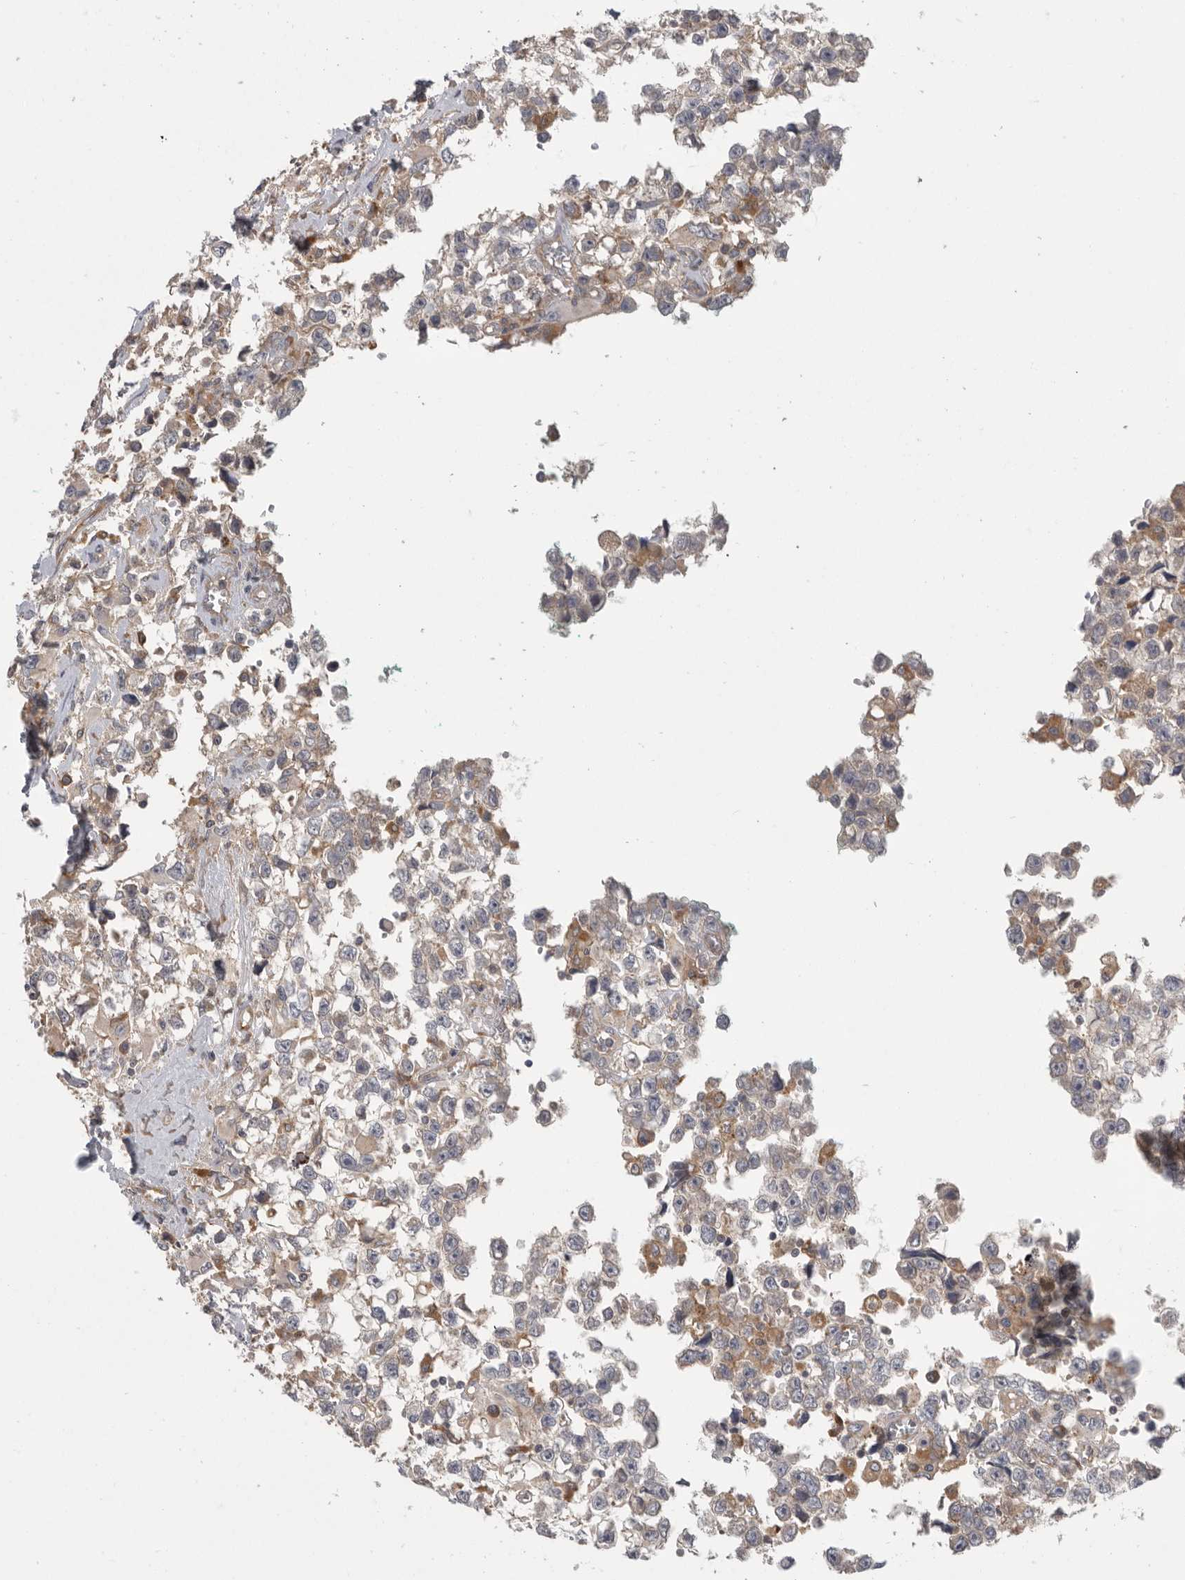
{"staining": {"intensity": "weak", "quantity": "<25%", "location": "cytoplasmic/membranous"}, "tissue": "testis cancer", "cell_type": "Tumor cells", "image_type": "cancer", "snomed": [{"axis": "morphology", "description": "Seminoma, NOS"}, {"axis": "morphology", "description": "Carcinoma, Embryonal, NOS"}, {"axis": "topography", "description": "Testis"}], "caption": "Human embryonal carcinoma (testis) stained for a protein using immunohistochemistry (IHC) shows no positivity in tumor cells.", "gene": "C1orf109", "patient": {"sex": "male", "age": 51}}